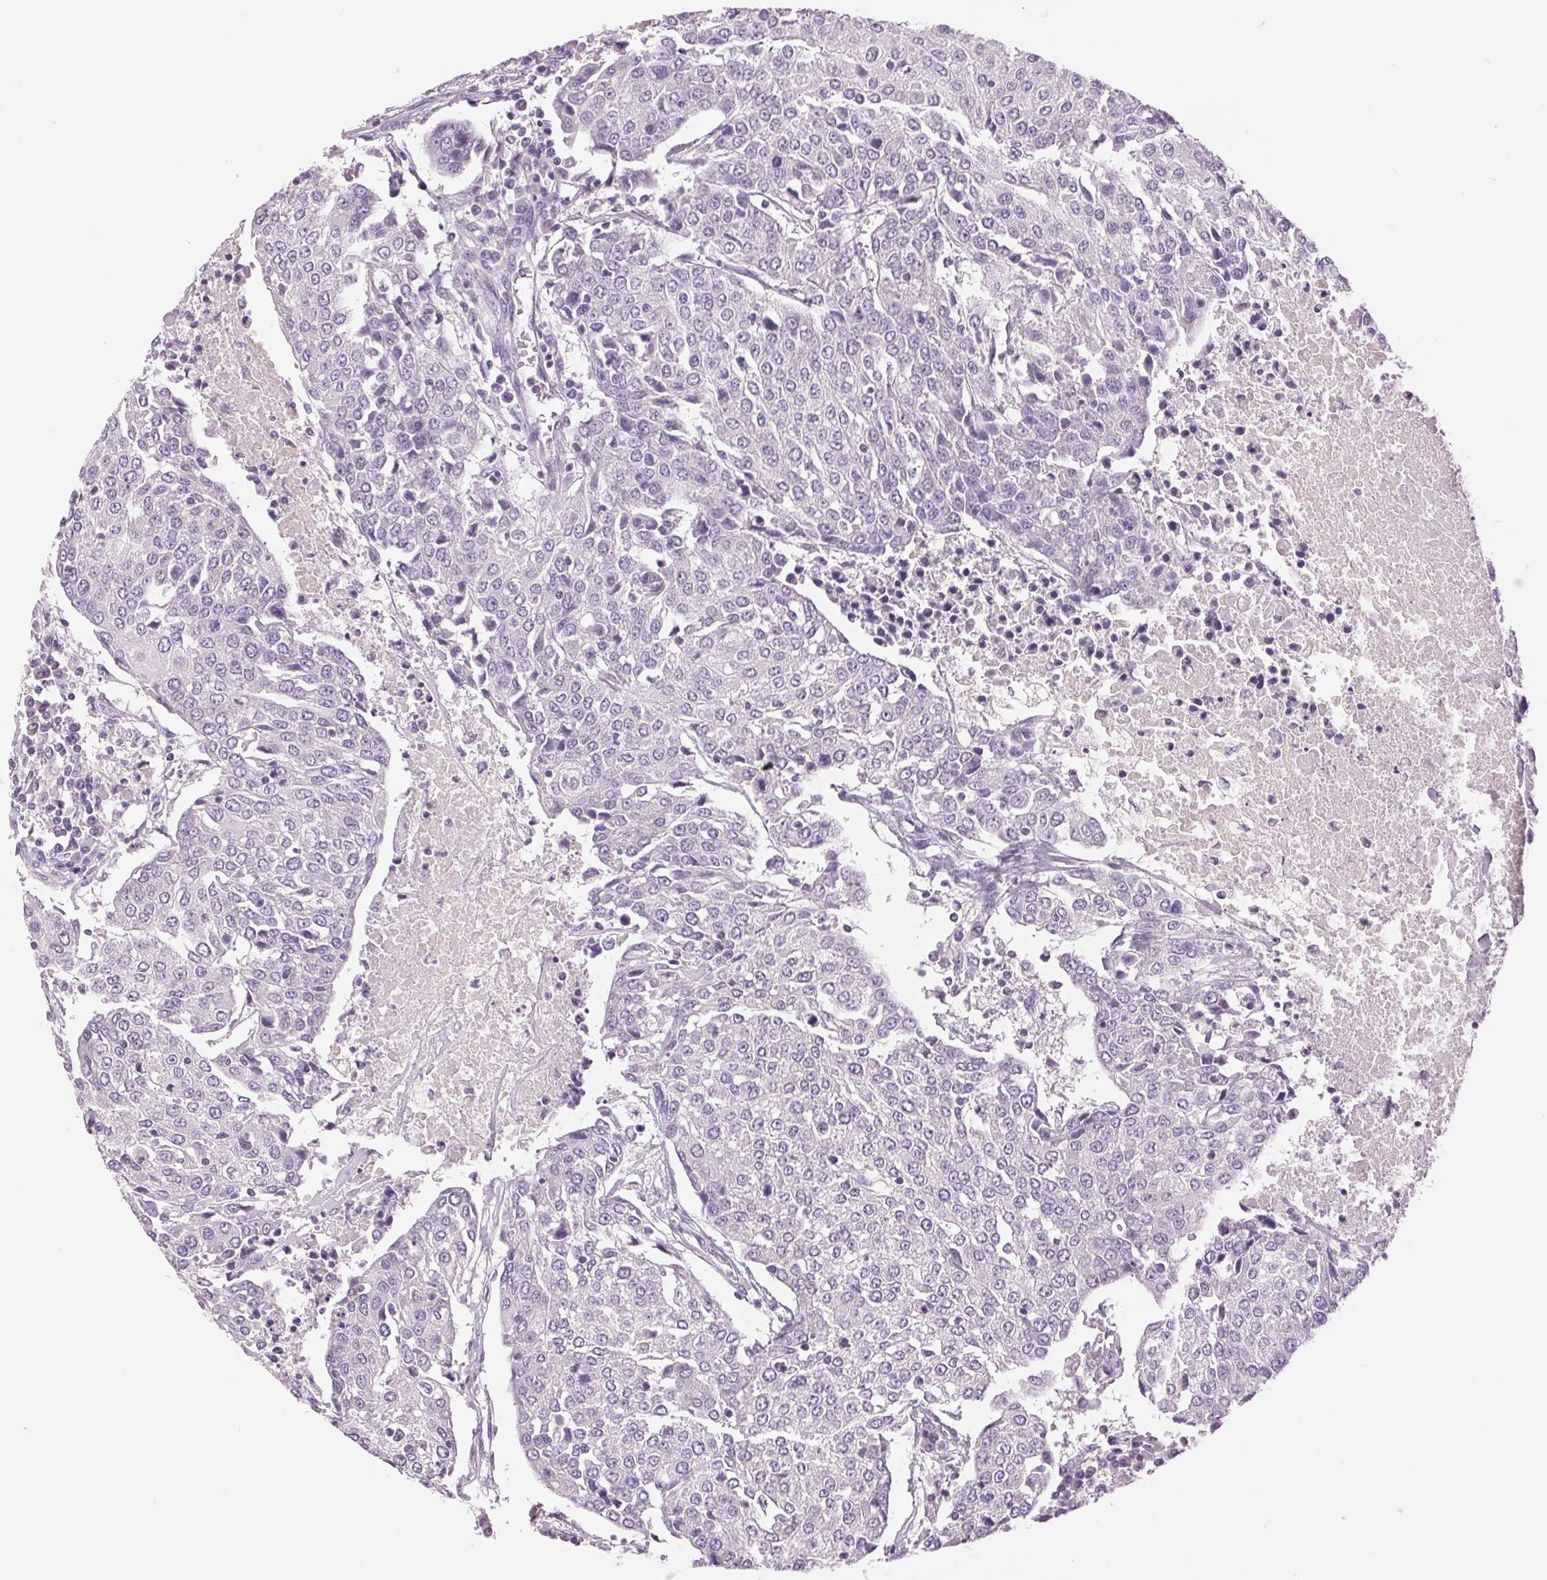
{"staining": {"intensity": "negative", "quantity": "none", "location": "none"}, "tissue": "urothelial cancer", "cell_type": "Tumor cells", "image_type": "cancer", "snomed": [{"axis": "morphology", "description": "Urothelial carcinoma, High grade"}, {"axis": "topography", "description": "Urinary bladder"}], "caption": "Immunohistochemistry of human high-grade urothelial carcinoma demonstrates no expression in tumor cells.", "gene": "FXYD4", "patient": {"sex": "female", "age": 85}}